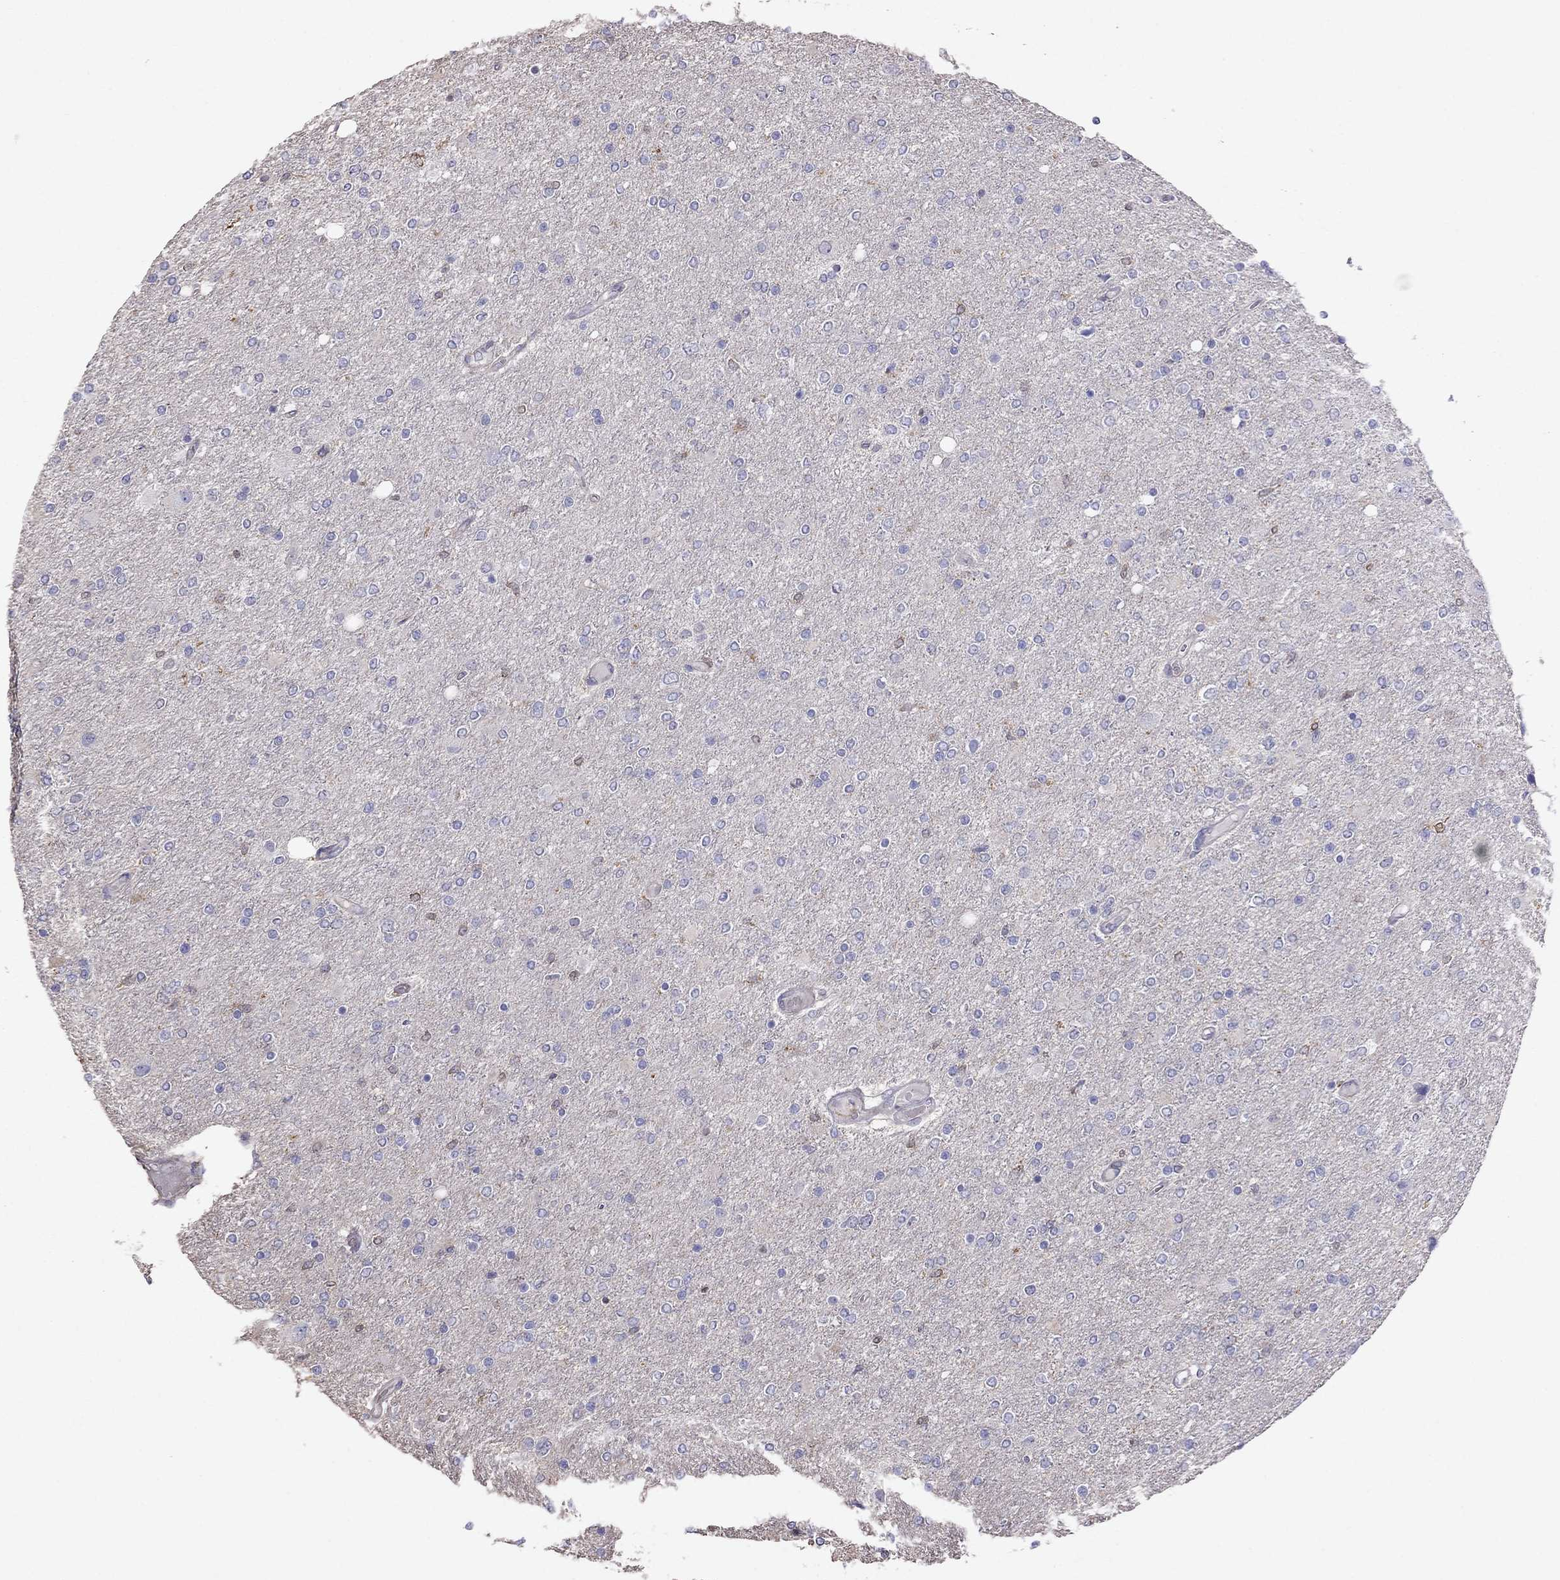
{"staining": {"intensity": "negative", "quantity": "none", "location": "none"}, "tissue": "glioma", "cell_type": "Tumor cells", "image_type": "cancer", "snomed": [{"axis": "morphology", "description": "Glioma, malignant, High grade"}, {"axis": "topography", "description": "Cerebral cortex"}], "caption": "Tumor cells are negative for protein expression in human glioma.", "gene": "ADAM28", "patient": {"sex": "male", "age": 70}}